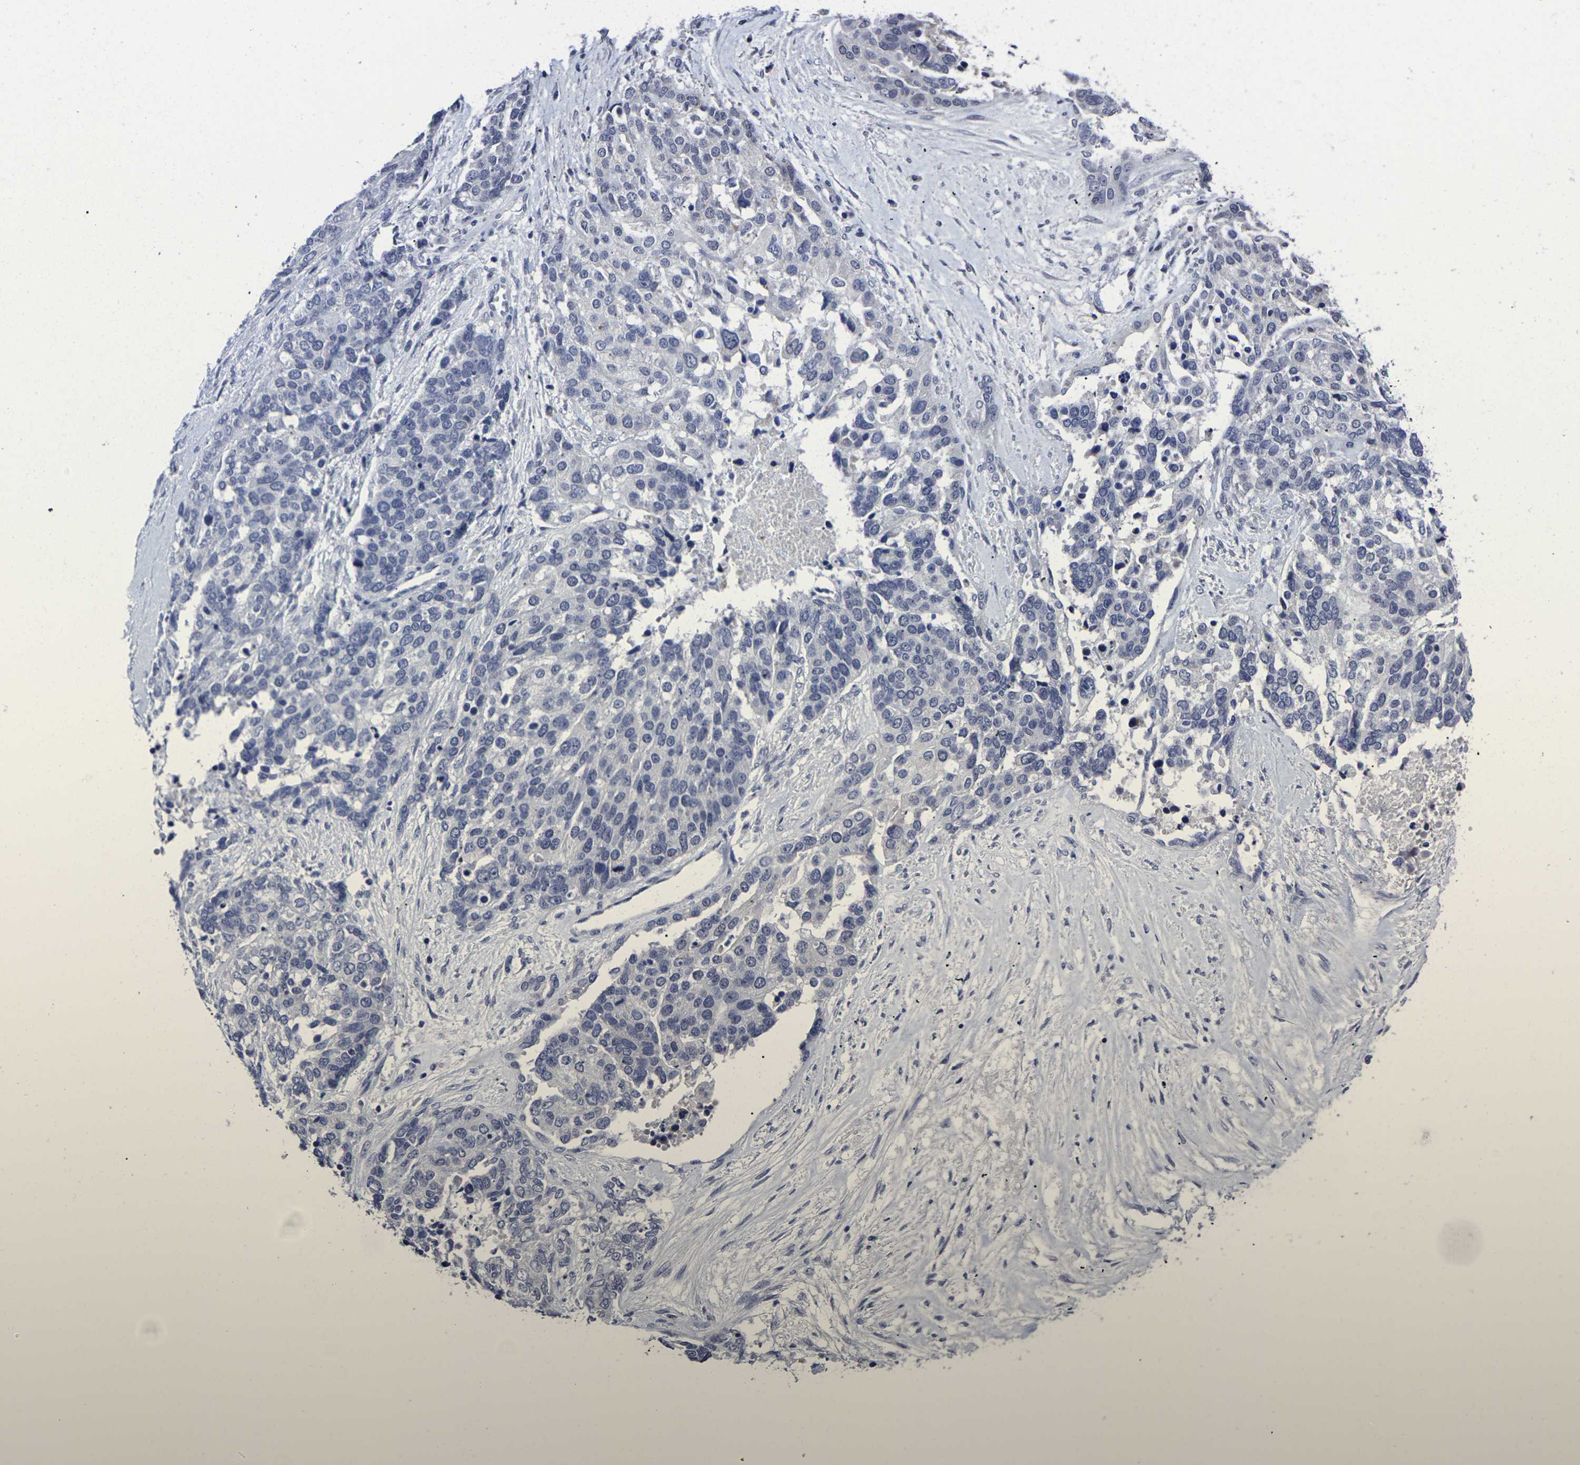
{"staining": {"intensity": "negative", "quantity": "none", "location": "none"}, "tissue": "ovarian cancer", "cell_type": "Tumor cells", "image_type": "cancer", "snomed": [{"axis": "morphology", "description": "Cystadenocarcinoma, serous, NOS"}, {"axis": "topography", "description": "Ovary"}], "caption": "IHC micrograph of neoplastic tissue: ovarian serous cystadenocarcinoma stained with DAB (3,3'-diaminobenzidine) demonstrates no significant protein expression in tumor cells.", "gene": "MSANTD4", "patient": {"sex": "female", "age": 44}}